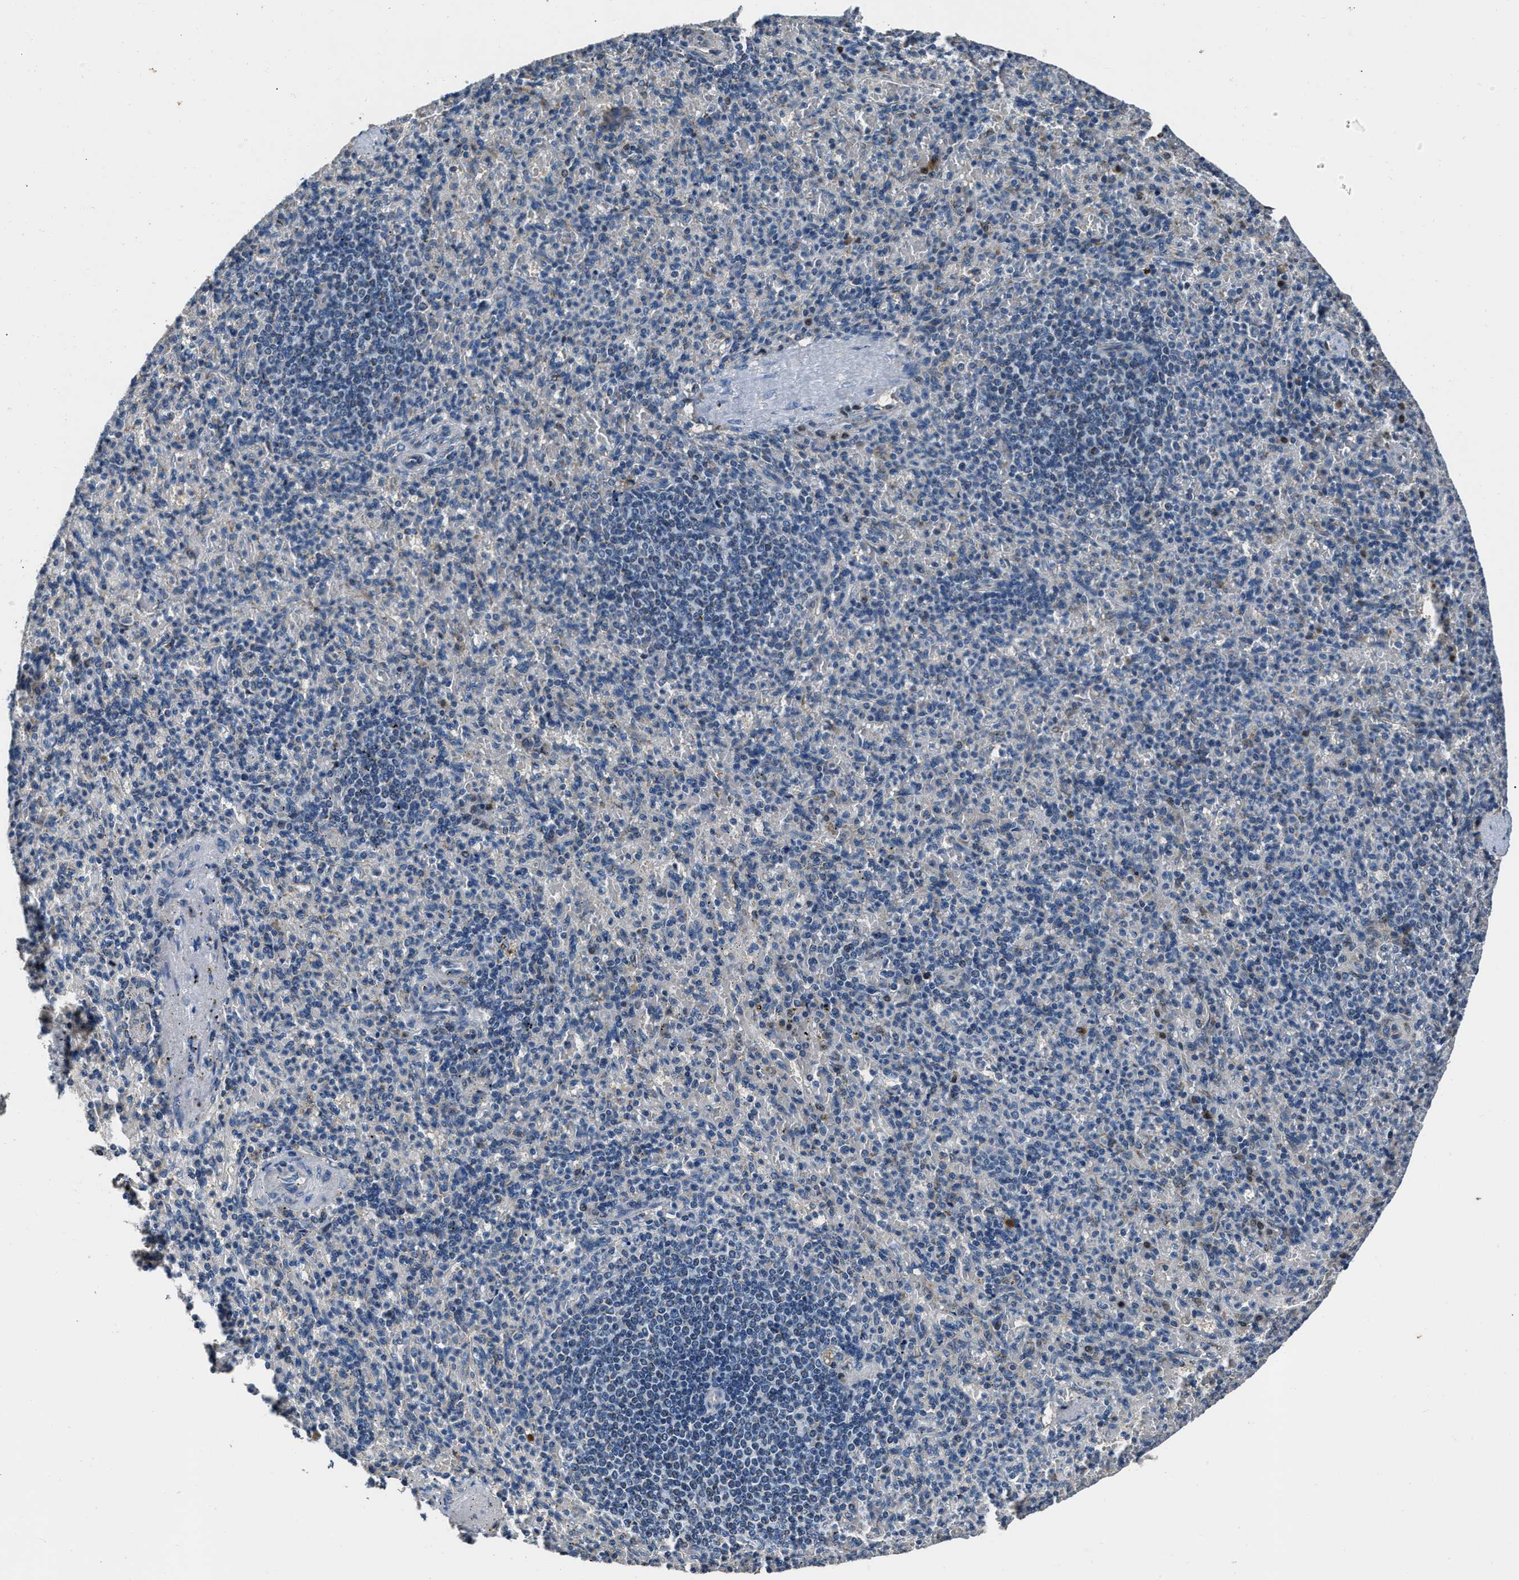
{"staining": {"intensity": "negative", "quantity": "none", "location": "none"}, "tissue": "spleen", "cell_type": "Cells in red pulp", "image_type": "normal", "snomed": [{"axis": "morphology", "description": "Normal tissue, NOS"}, {"axis": "topography", "description": "Spleen"}], "caption": "Immunohistochemistry image of unremarkable spleen stained for a protein (brown), which shows no staining in cells in red pulp.", "gene": "NSUN5", "patient": {"sex": "female", "age": 74}}